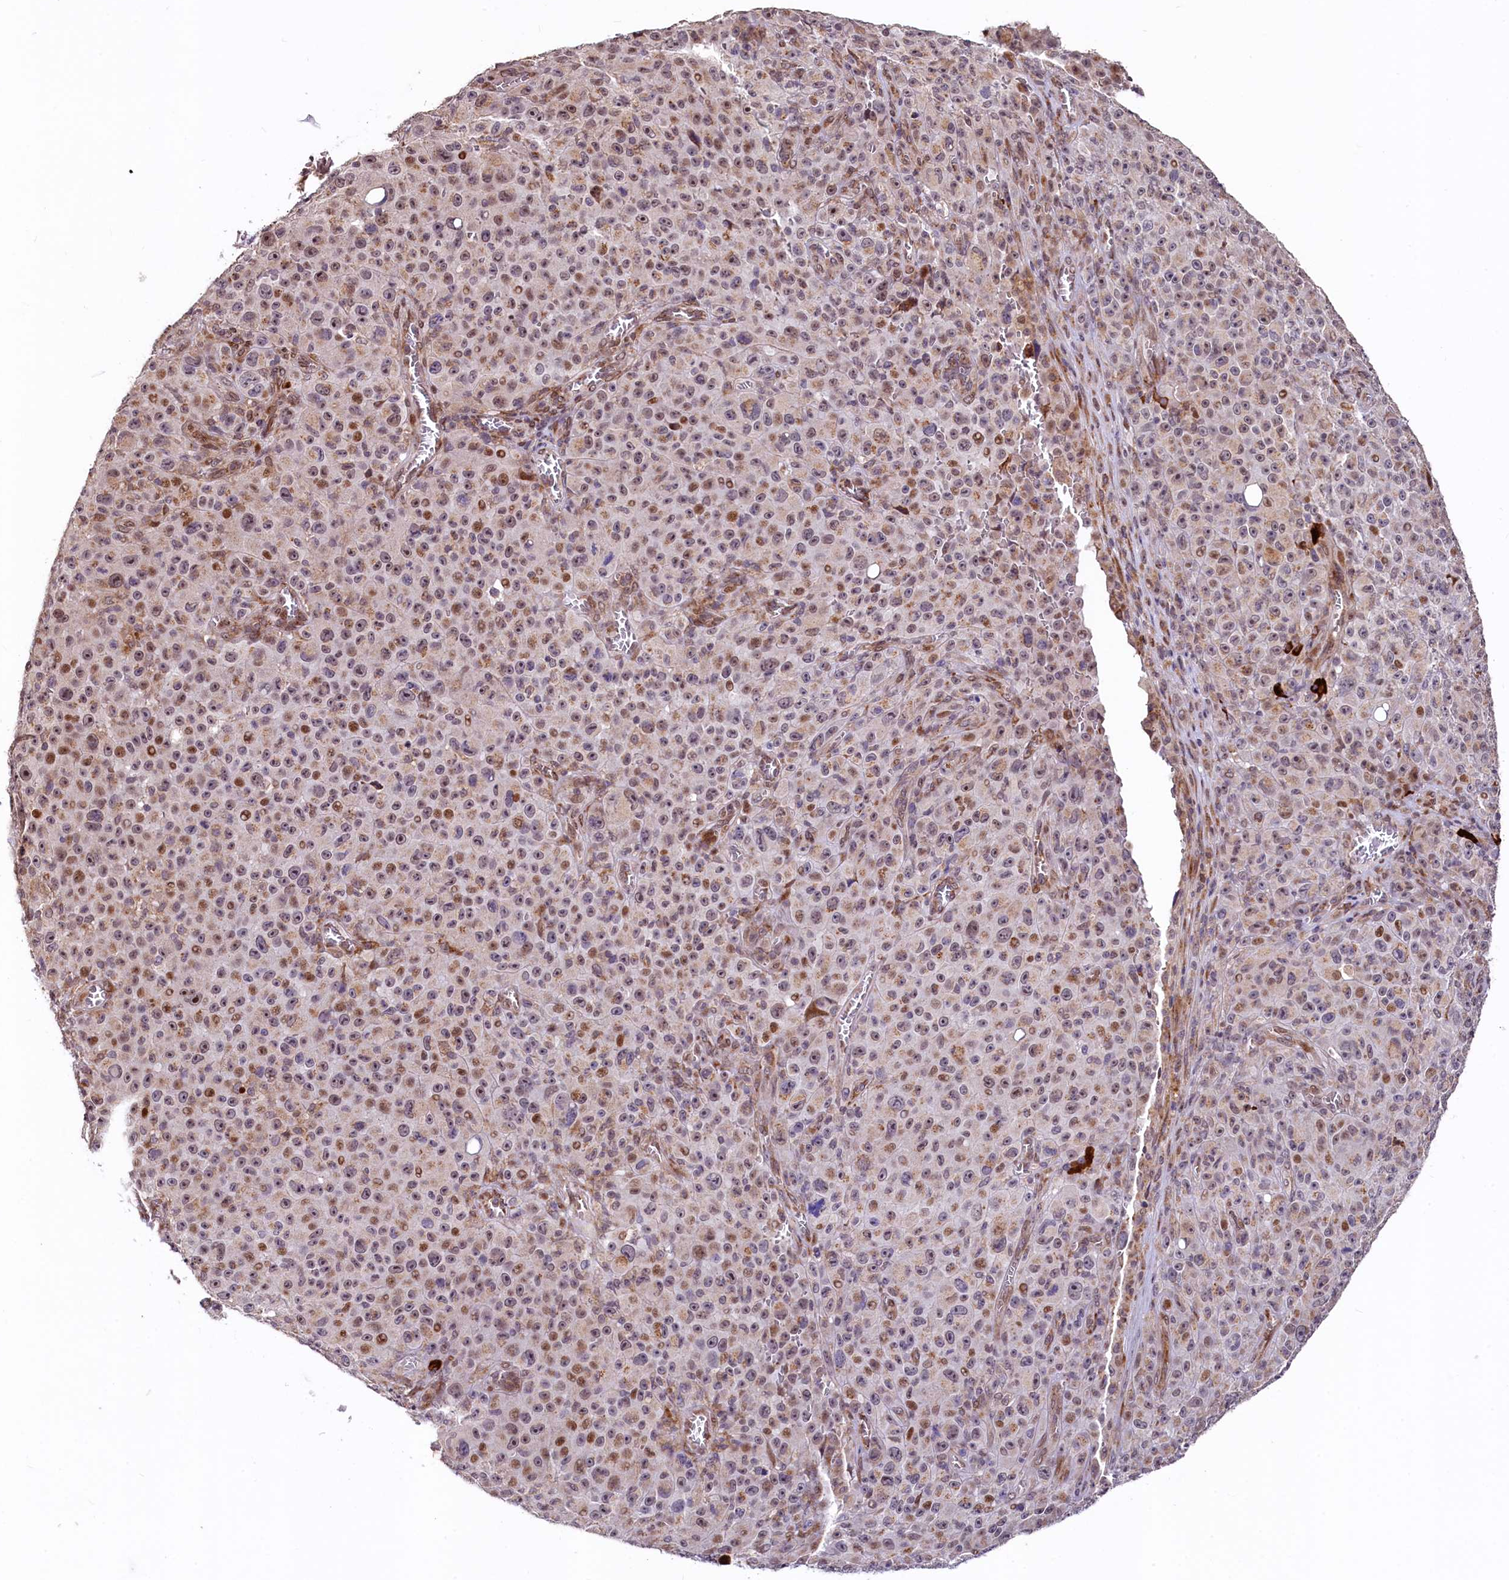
{"staining": {"intensity": "moderate", "quantity": "25%-75%", "location": "nuclear"}, "tissue": "melanoma", "cell_type": "Tumor cells", "image_type": "cancer", "snomed": [{"axis": "morphology", "description": "Malignant melanoma, NOS"}, {"axis": "topography", "description": "Skin"}], "caption": "Protein staining of malignant melanoma tissue demonstrates moderate nuclear staining in approximately 25%-75% of tumor cells.", "gene": "C5orf15", "patient": {"sex": "female", "age": 82}}